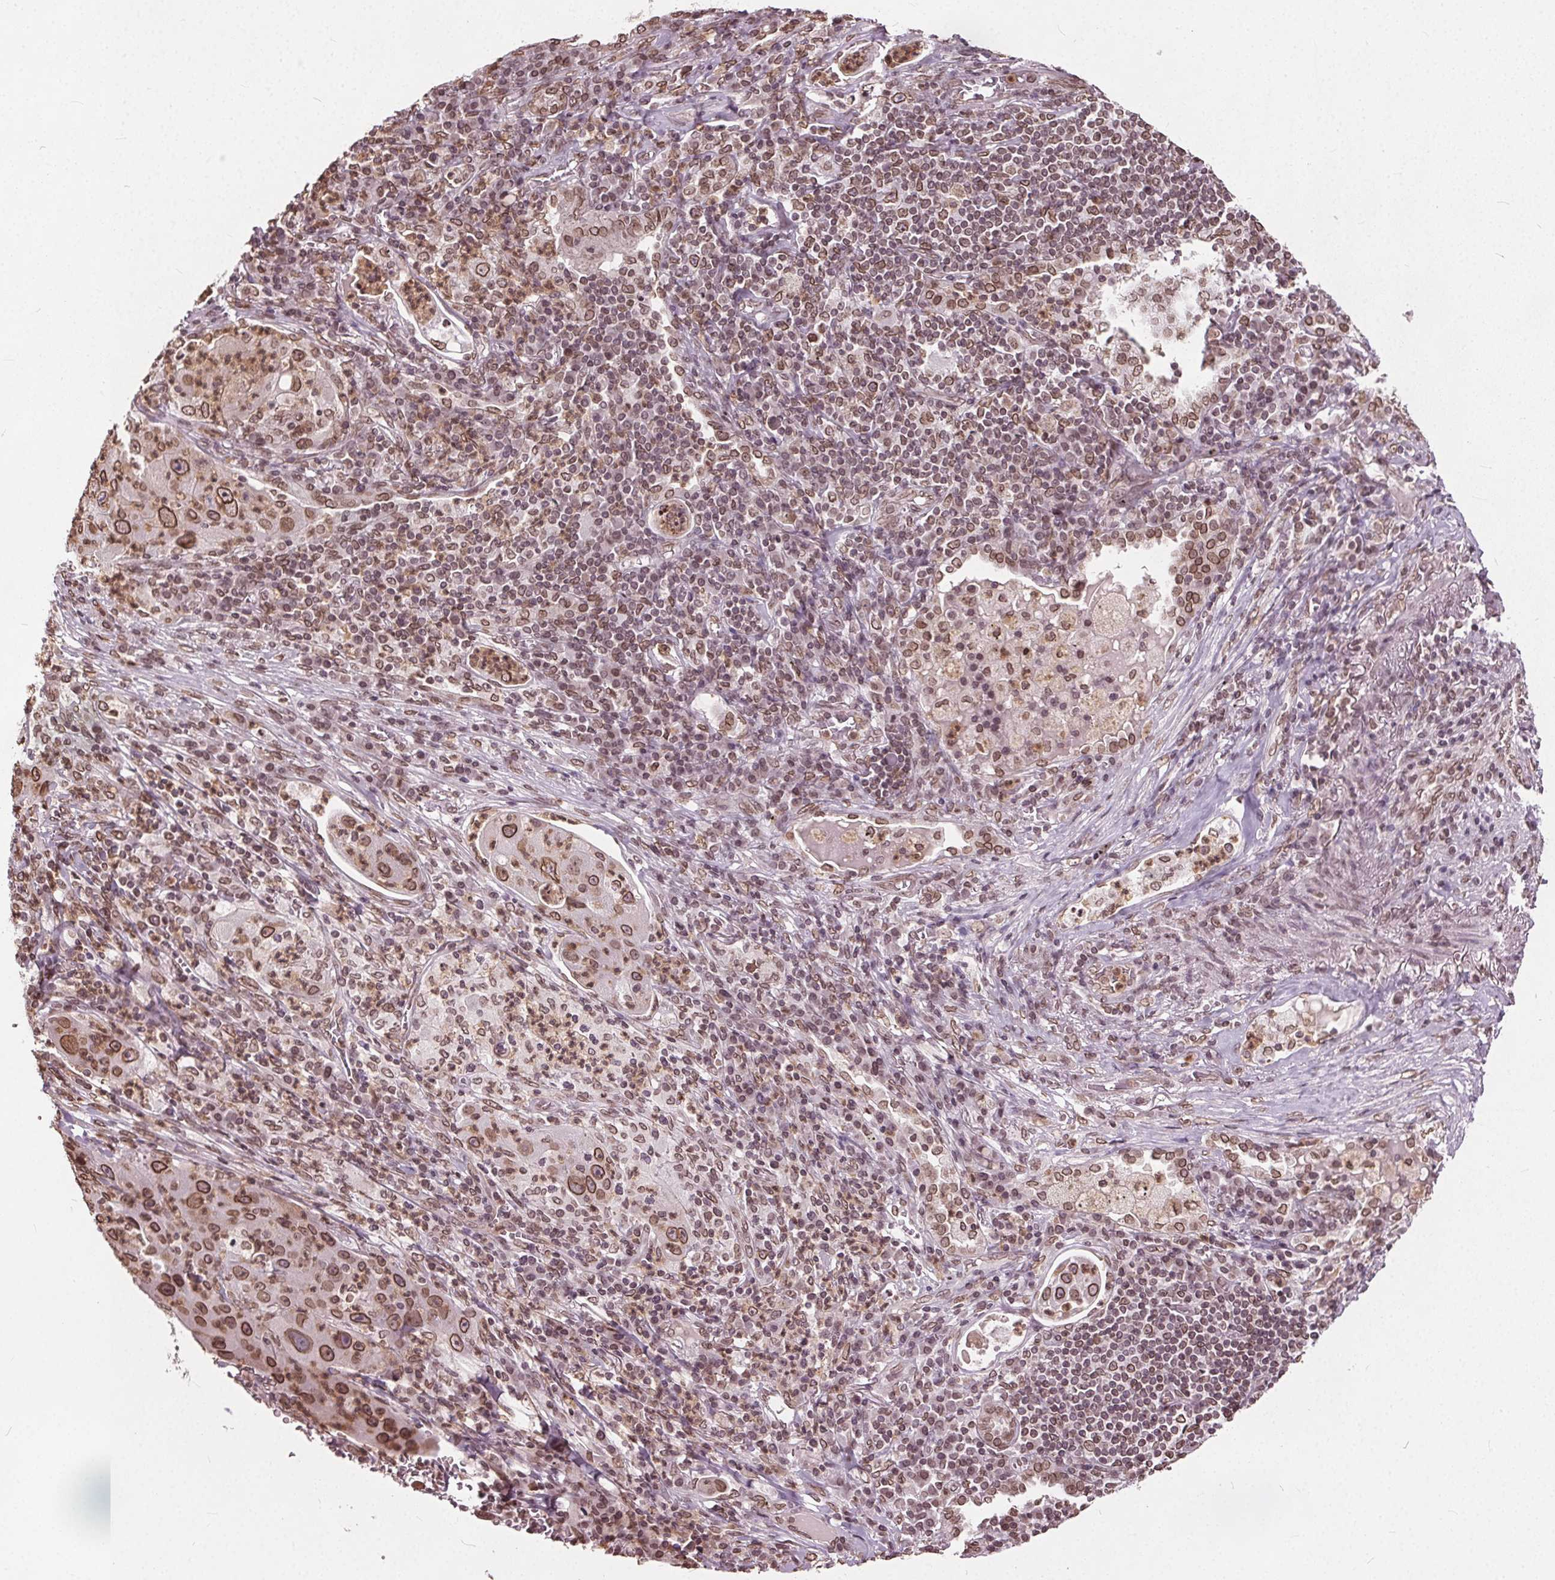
{"staining": {"intensity": "moderate", "quantity": ">75%", "location": "cytoplasmic/membranous,nuclear"}, "tissue": "lung cancer", "cell_type": "Tumor cells", "image_type": "cancer", "snomed": [{"axis": "morphology", "description": "Squamous cell carcinoma, NOS"}, {"axis": "topography", "description": "Lung"}], "caption": "DAB (3,3'-diaminobenzidine) immunohistochemical staining of human squamous cell carcinoma (lung) displays moderate cytoplasmic/membranous and nuclear protein positivity in approximately >75% of tumor cells.", "gene": "TTC39C", "patient": {"sex": "female", "age": 59}}